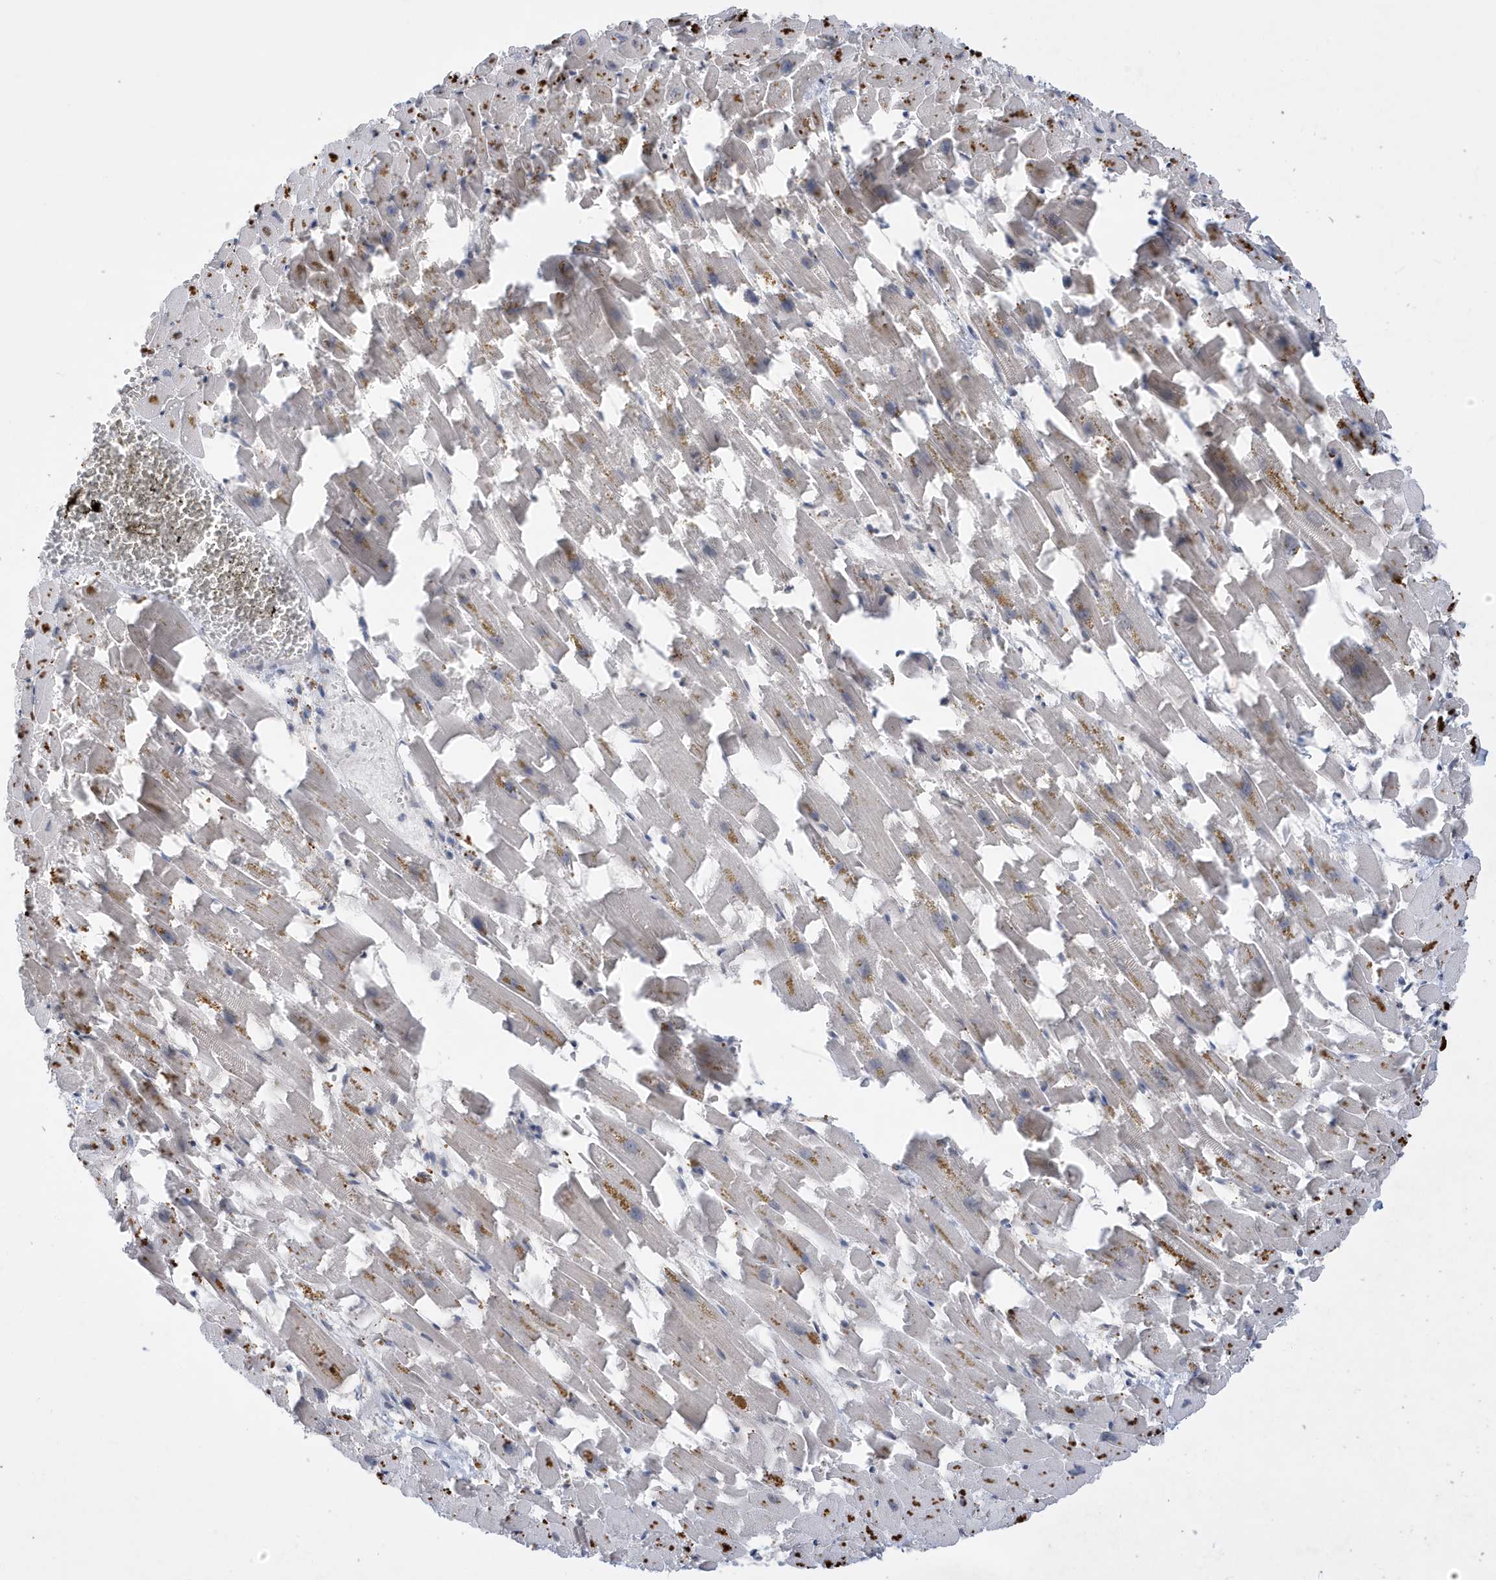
{"staining": {"intensity": "strong", "quantity": "25%-75%", "location": "cytoplasmic/membranous"}, "tissue": "heart muscle", "cell_type": "Cardiomyocytes", "image_type": "normal", "snomed": [{"axis": "morphology", "description": "Normal tissue, NOS"}, {"axis": "topography", "description": "Heart"}], "caption": "A high-resolution micrograph shows IHC staining of benign heart muscle, which exhibits strong cytoplasmic/membranous expression in about 25%-75% of cardiomyocytes.", "gene": "ZNF507", "patient": {"sex": "female", "age": 64}}